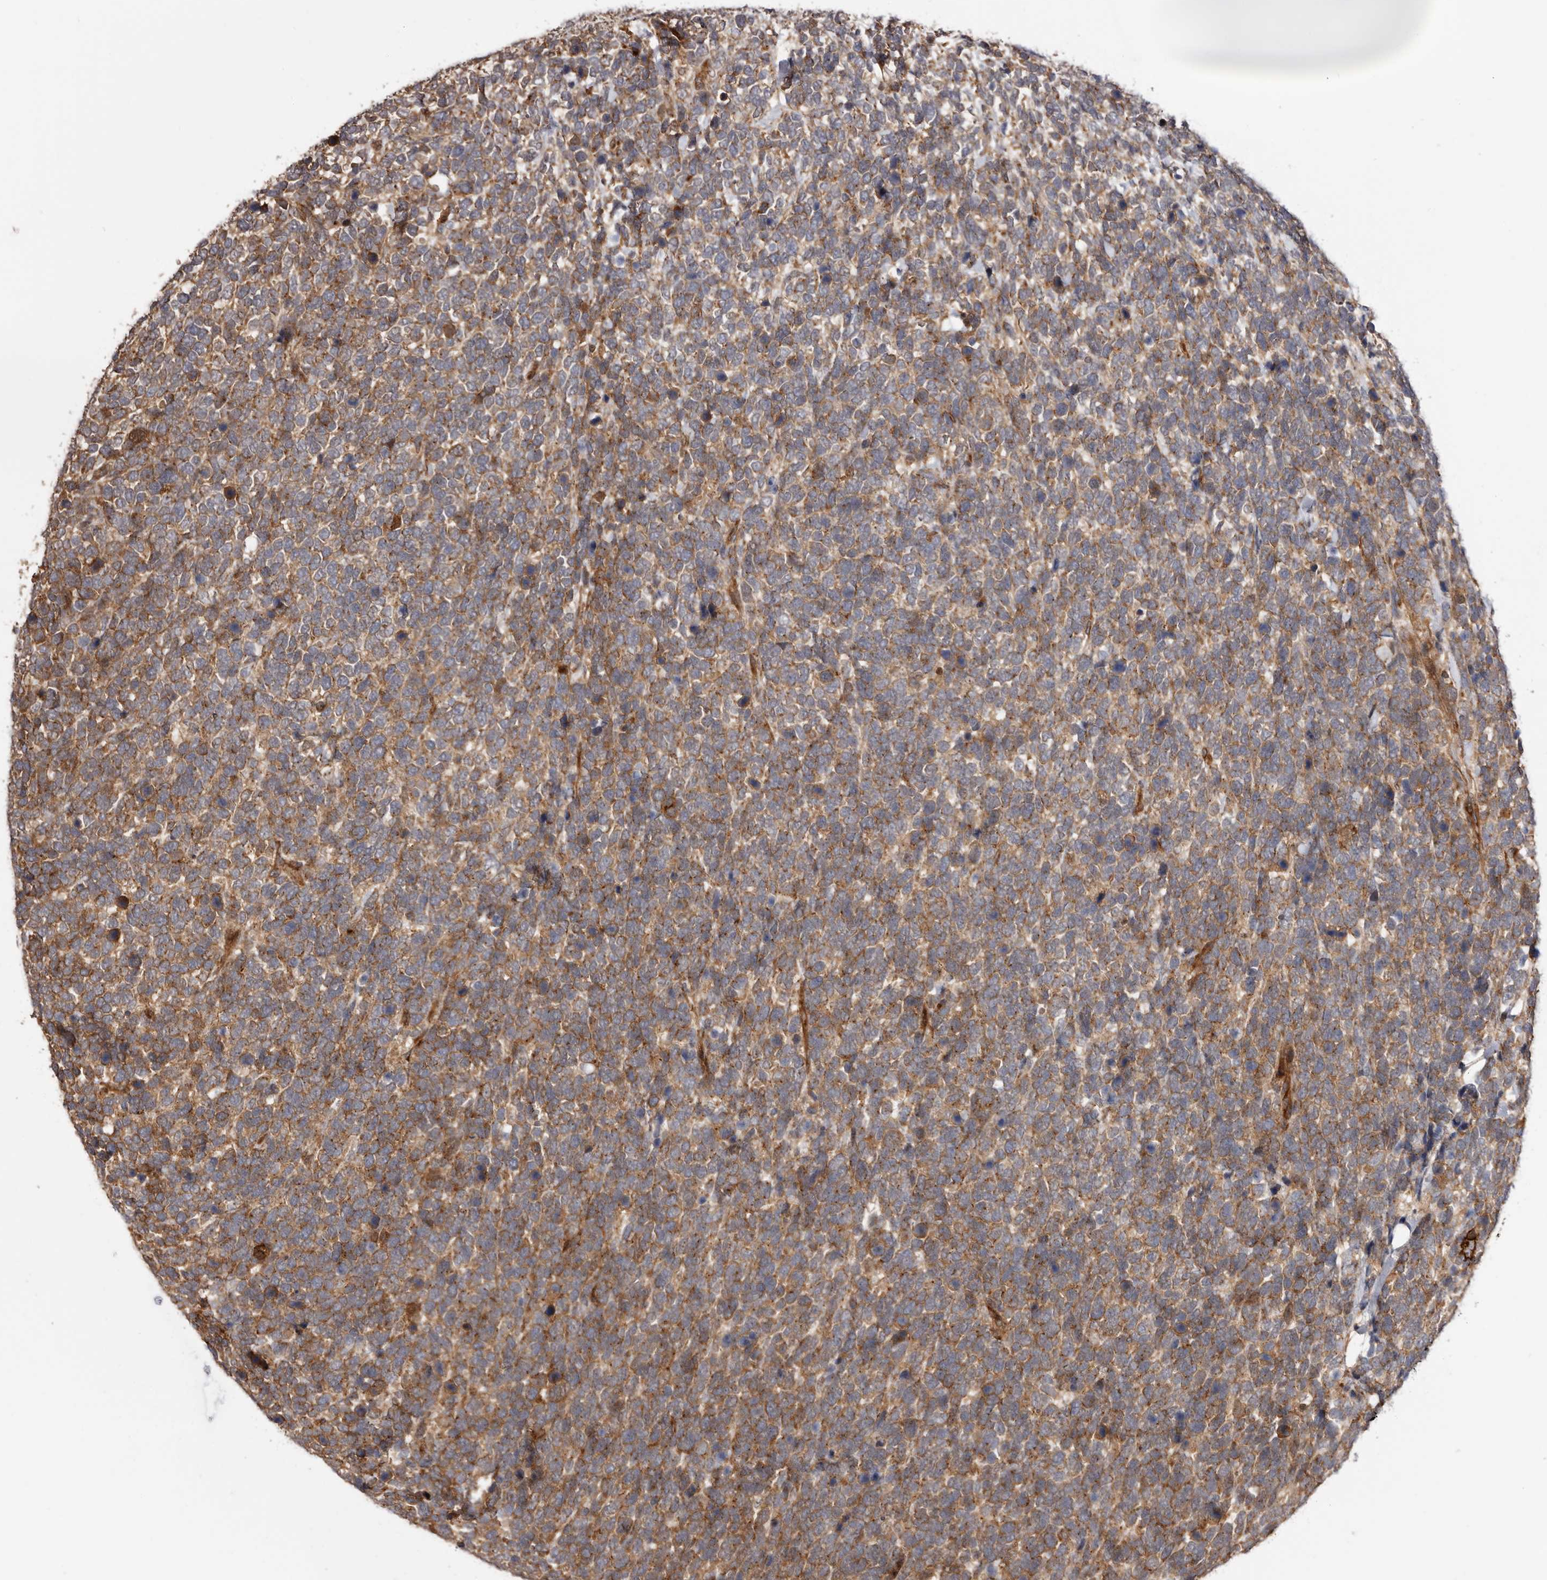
{"staining": {"intensity": "moderate", "quantity": "25%-75%", "location": "cytoplasmic/membranous"}, "tissue": "urothelial cancer", "cell_type": "Tumor cells", "image_type": "cancer", "snomed": [{"axis": "morphology", "description": "Urothelial carcinoma, High grade"}, {"axis": "topography", "description": "Urinary bladder"}], "caption": "Immunohistochemistry (IHC) image of neoplastic tissue: human urothelial cancer stained using IHC exhibits medium levels of moderate protein expression localized specifically in the cytoplasmic/membranous of tumor cells, appearing as a cytoplasmic/membranous brown color.", "gene": "GPR27", "patient": {"sex": "female", "age": 80}}